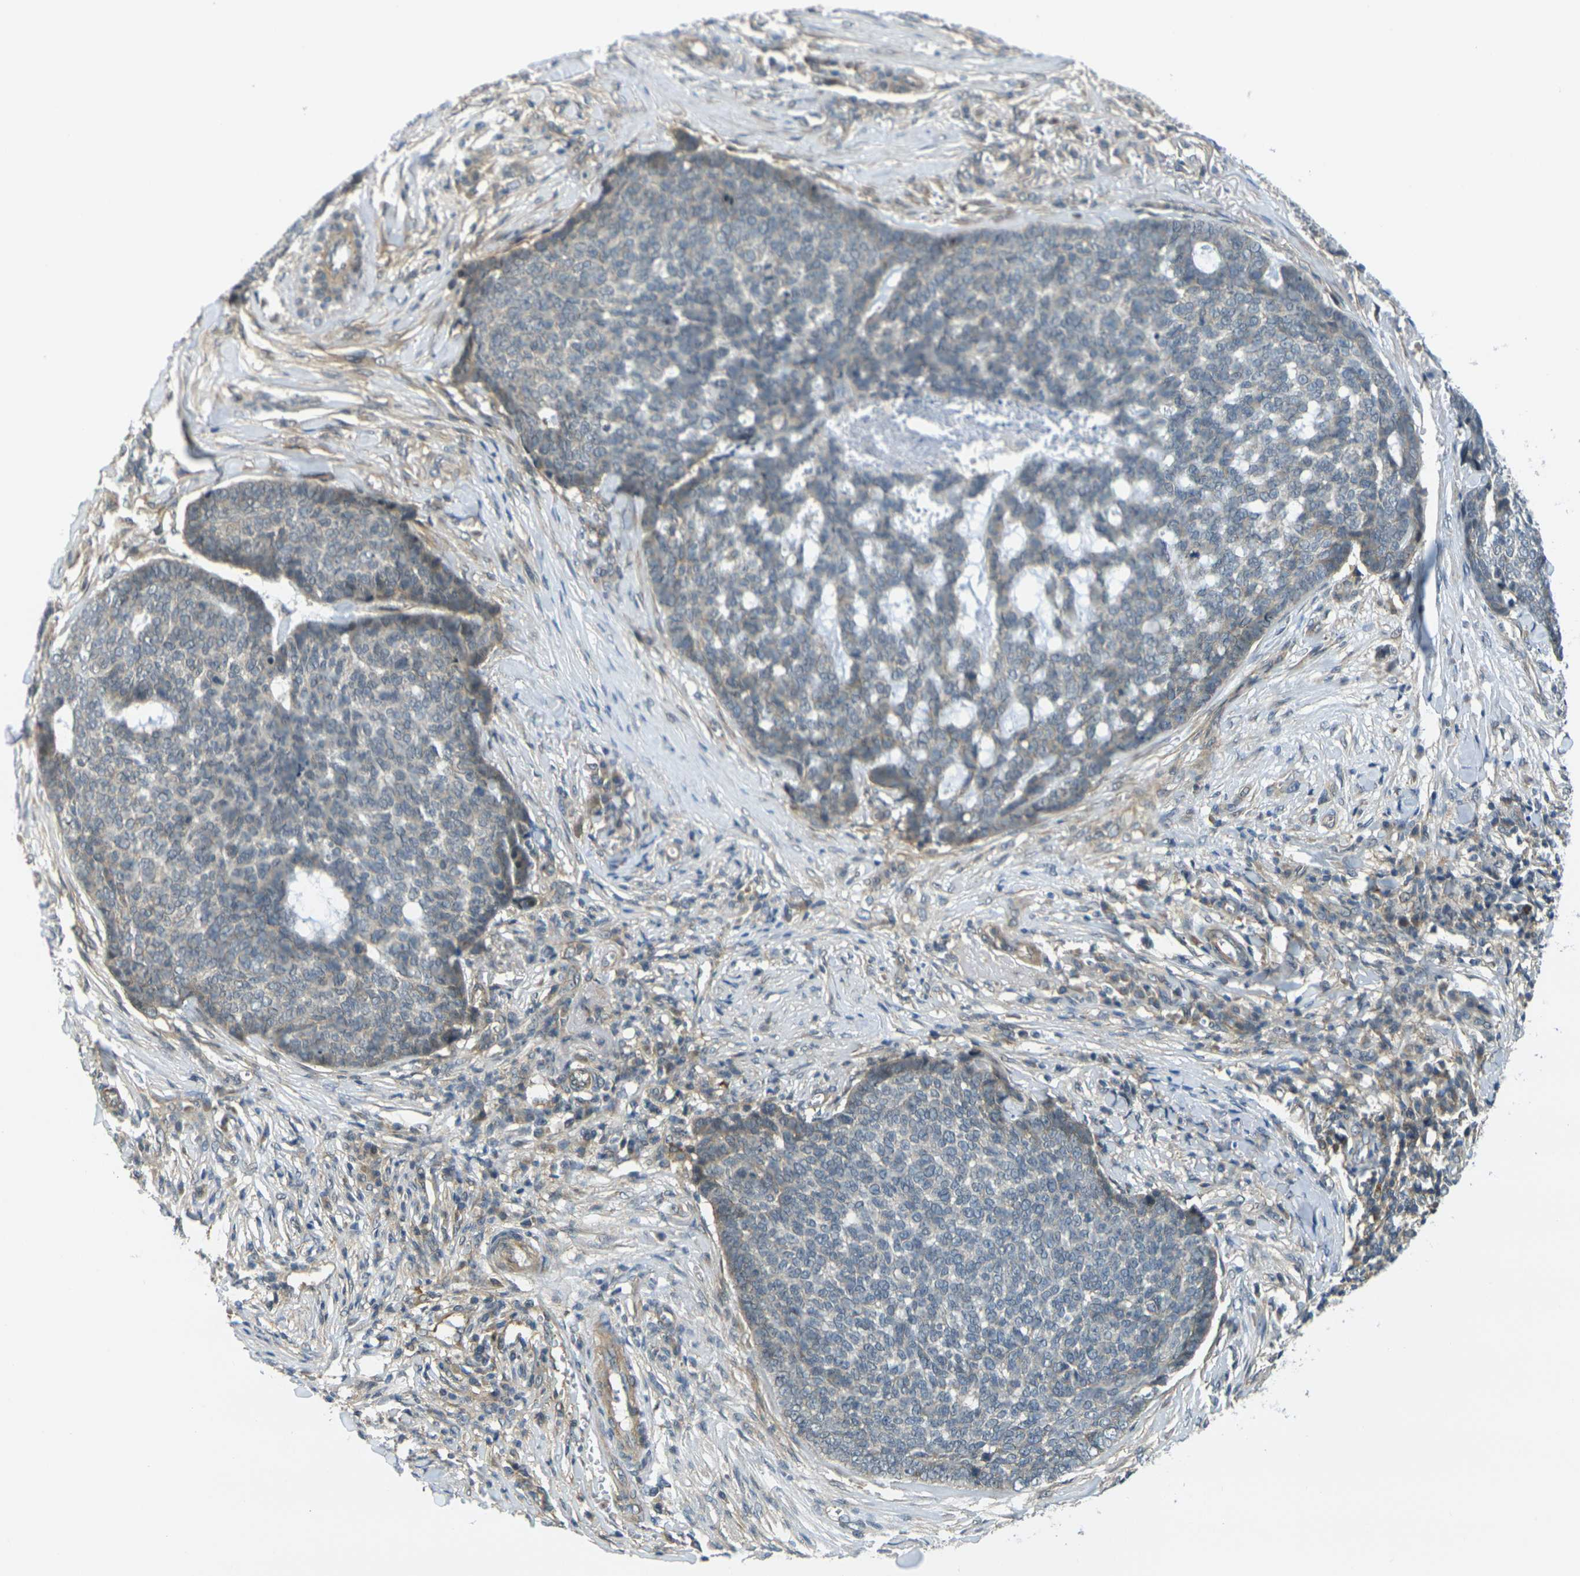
{"staining": {"intensity": "weak", "quantity": "<25%", "location": "cytoplasmic/membranous"}, "tissue": "skin cancer", "cell_type": "Tumor cells", "image_type": "cancer", "snomed": [{"axis": "morphology", "description": "Basal cell carcinoma"}, {"axis": "topography", "description": "Skin"}], "caption": "Skin cancer (basal cell carcinoma) stained for a protein using immunohistochemistry (IHC) demonstrates no expression tumor cells.", "gene": "KCTD10", "patient": {"sex": "male", "age": 84}}